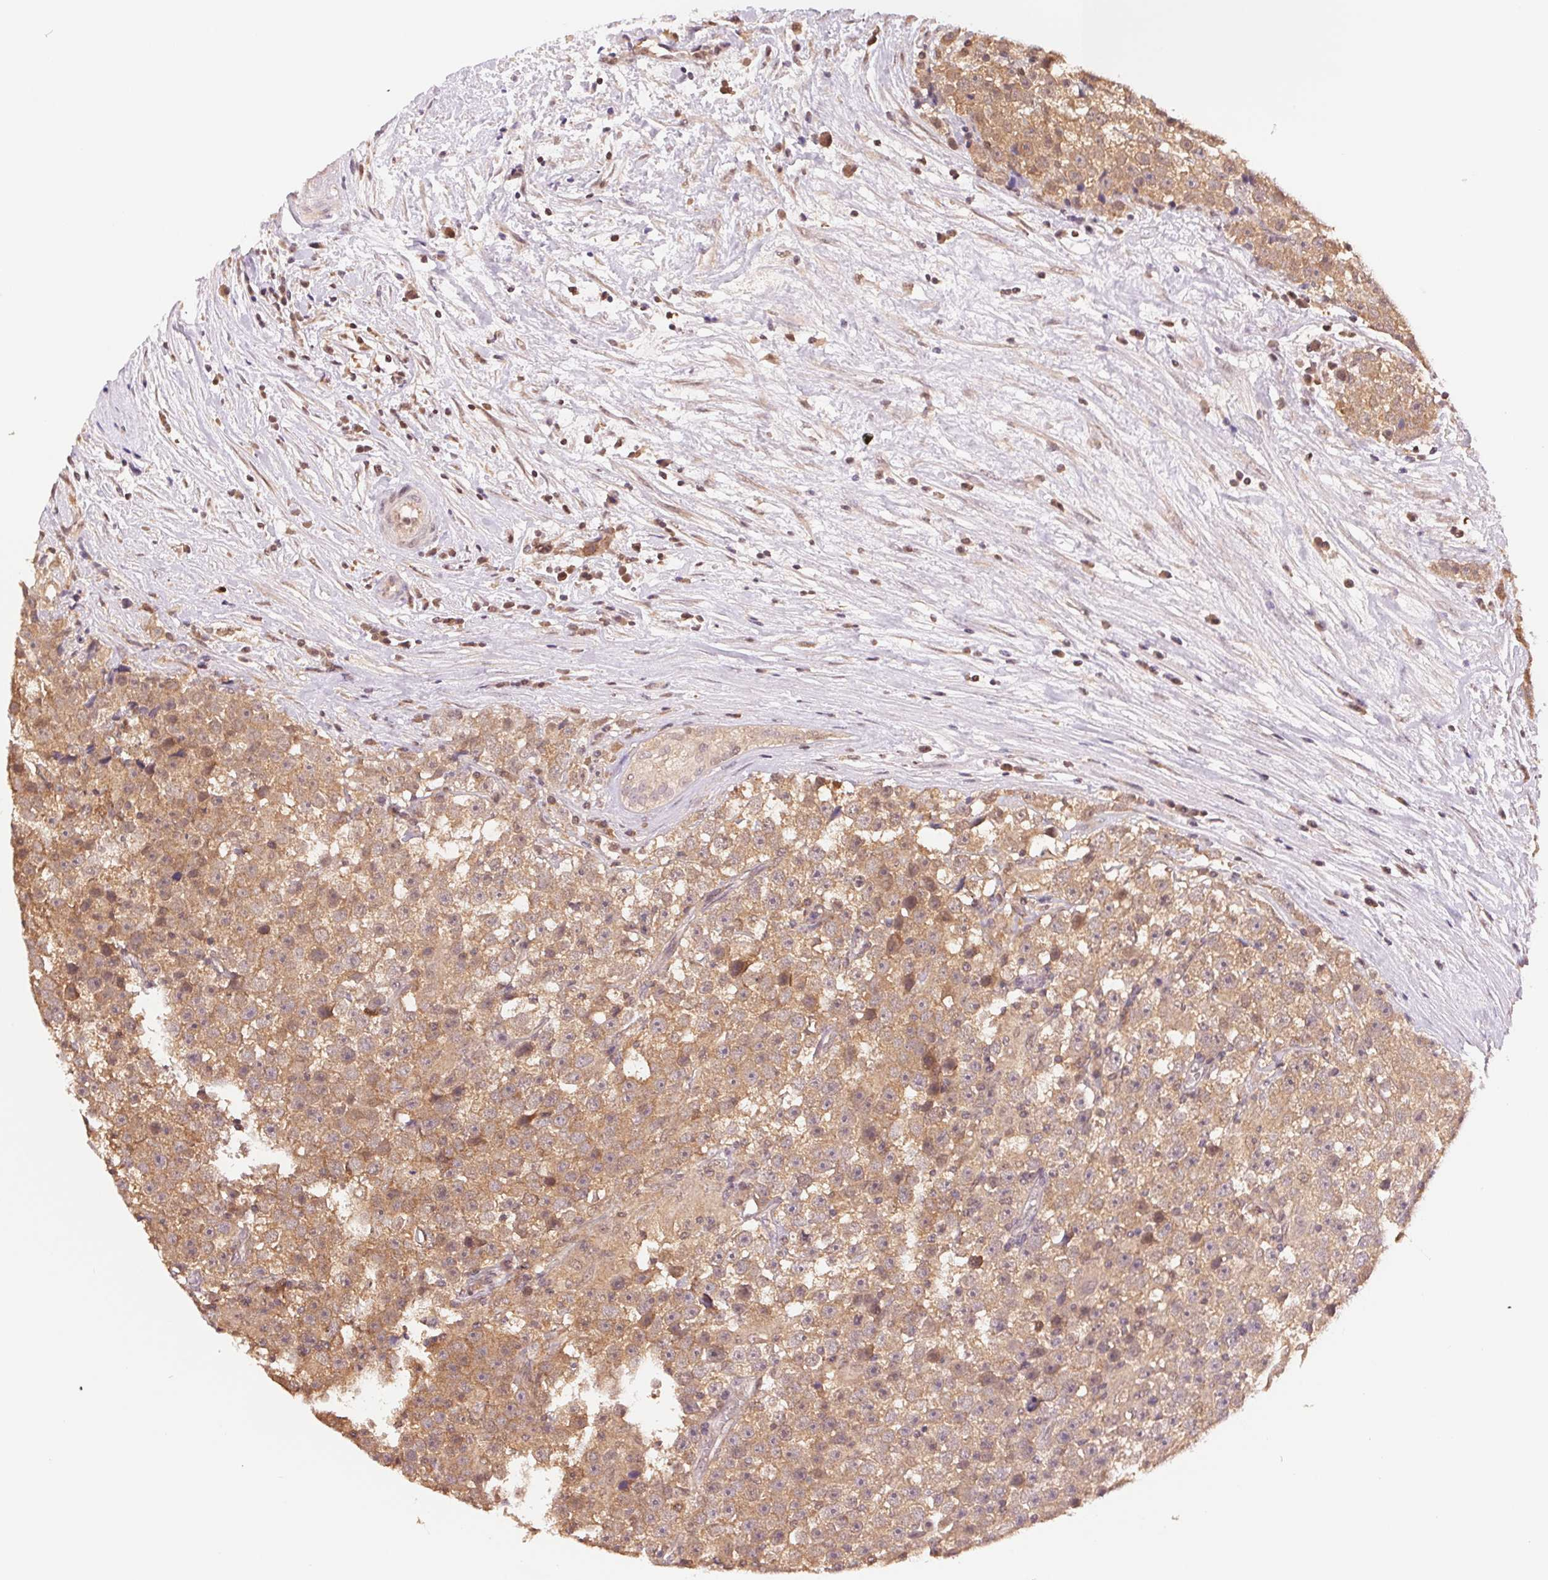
{"staining": {"intensity": "moderate", "quantity": ">75%", "location": "cytoplasmic/membranous"}, "tissue": "testis cancer", "cell_type": "Tumor cells", "image_type": "cancer", "snomed": [{"axis": "morphology", "description": "Seminoma, NOS"}, {"axis": "topography", "description": "Testis"}], "caption": "Immunohistochemistry (DAB) staining of seminoma (testis) displays moderate cytoplasmic/membranous protein staining in about >75% of tumor cells.", "gene": "CDC123", "patient": {"sex": "male", "age": 31}}